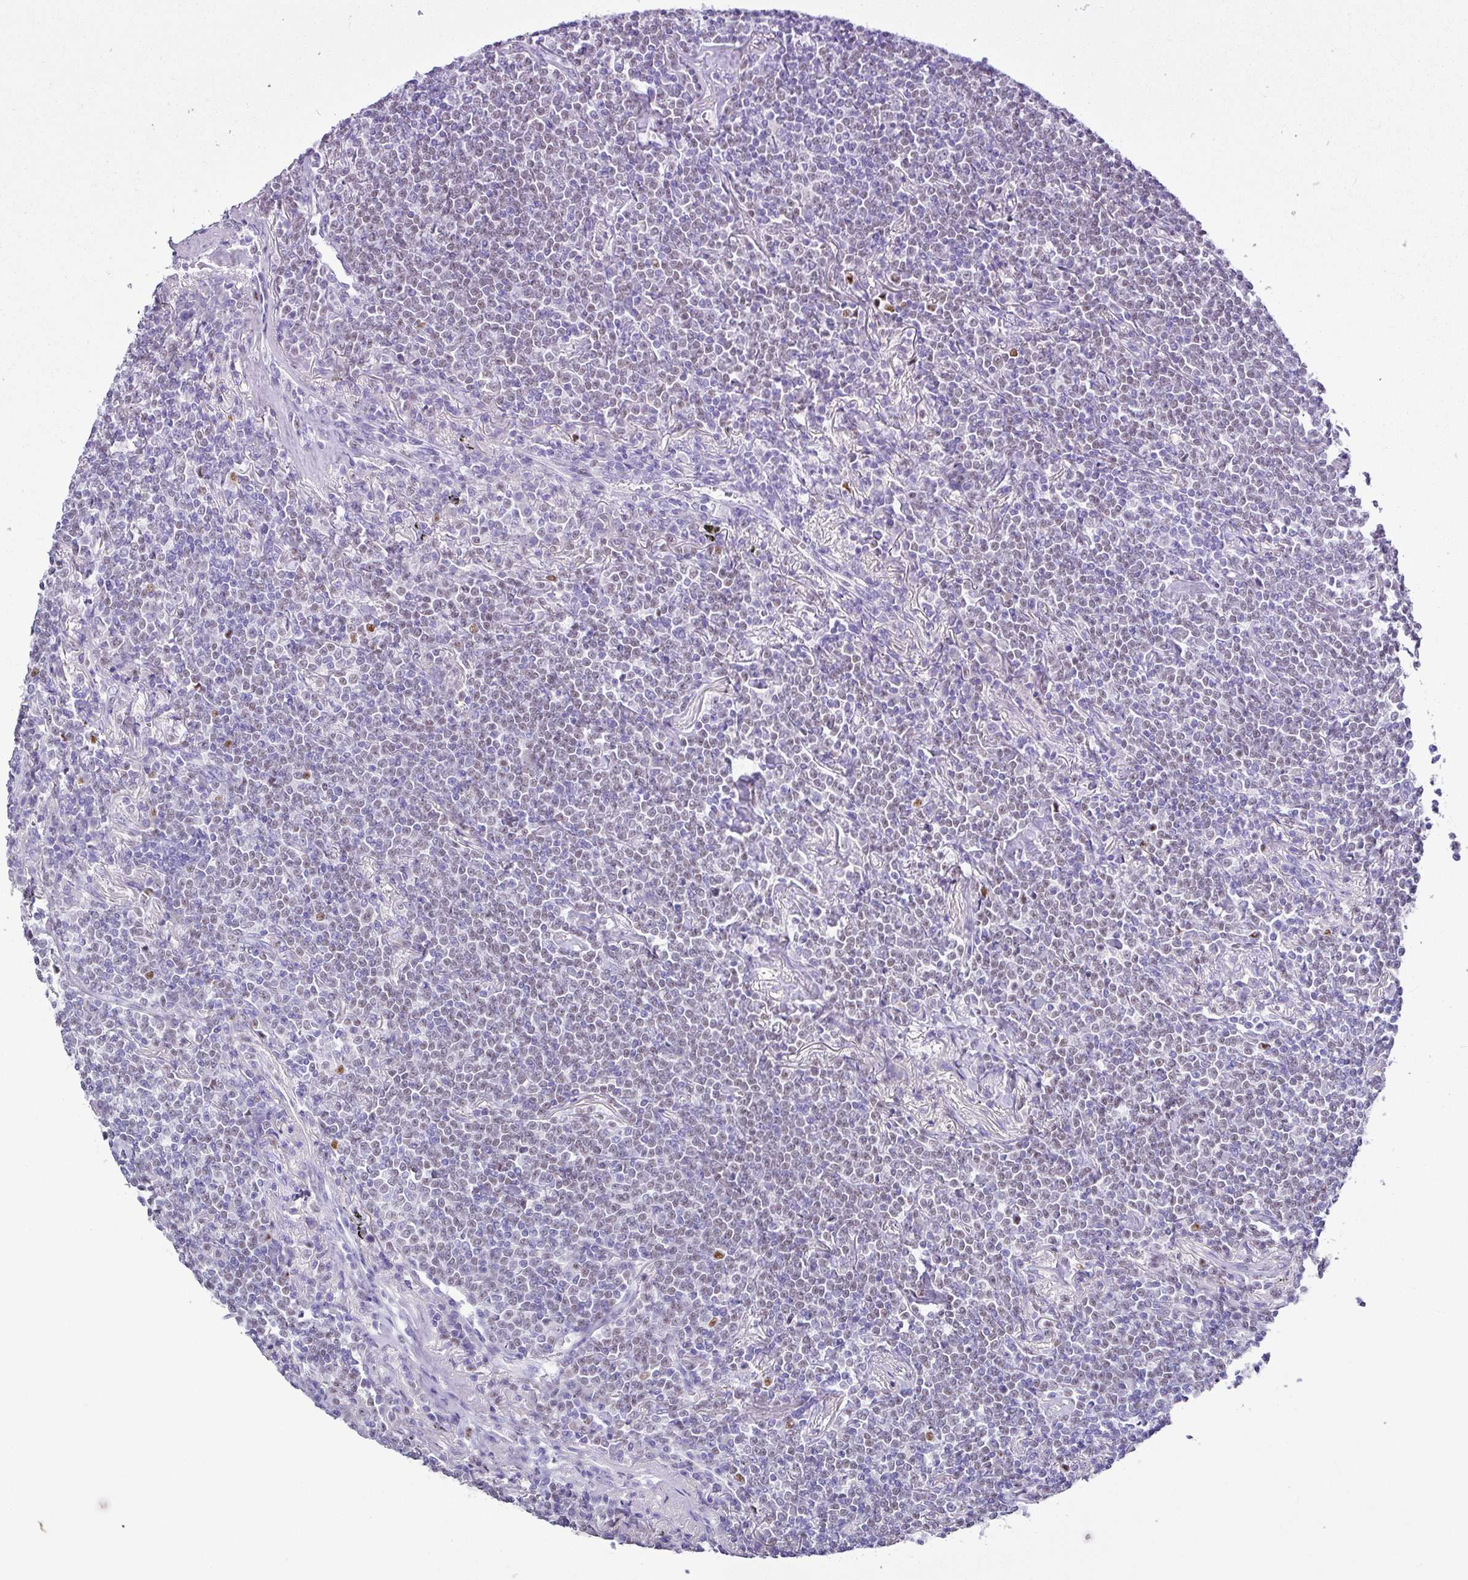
{"staining": {"intensity": "negative", "quantity": "none", "location": "none"}, "tissue": "lymphoma", "cell_type": "Tumor cells", "image_type": "cancer", "snomed": [{"axis": "morphology", "description": "Malignant lymphoma, non-Hodgkin's type, Low grade"}, {"axis": "topography", "description": "Lung"}], "caption": "Protein analysis of low-grade malignant lymphoma, non-Hodgkin's type demonstrates no significant positivity in tumor cells. Brightfield microscopy of IHC stained with DAB (brown) and hematoxylin (blue), captured at high magnification.", "gene": "BCL11A", "patient": {"sex": "female", "age": 71}}